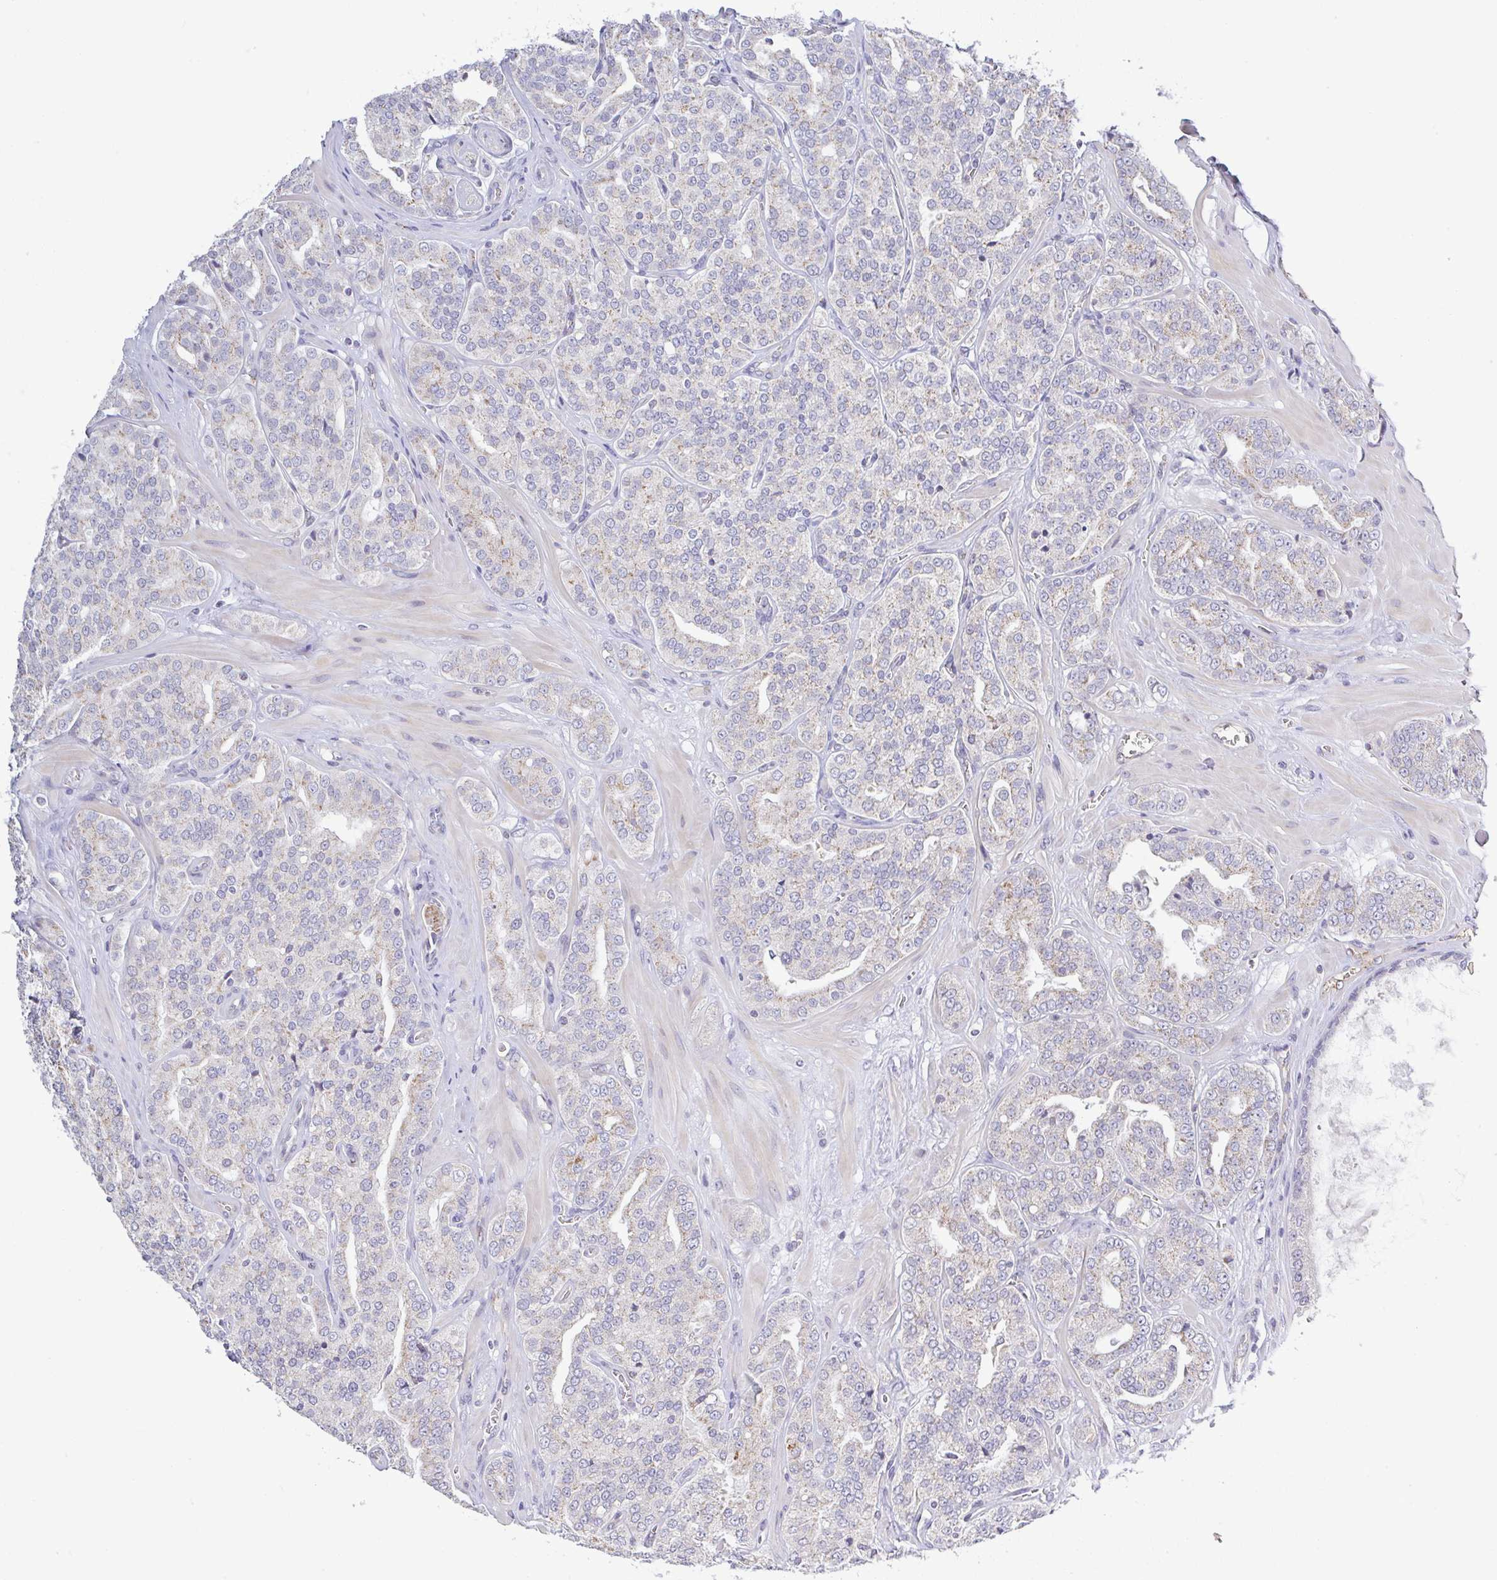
{"staining": {"intensity": "negative", "quantity": "none", "location": "none"}, "tissue": "prostate cancer", "cell_type": "Tumor cells", "image_type": "cancer", "snomed": [{"axis": "morphology", "description": "Adenocarcinoma, High grade"}, {"axis": "topography", "description": "Prostate"}], "caption": "Immunohistochemistry (IHC) of human prostate cancer (adenocarcinoma (high-grade)) shows no positivity in tumor cells.", "gene": "PLCD4", "patient": {"sex": "male", "age": 66}}